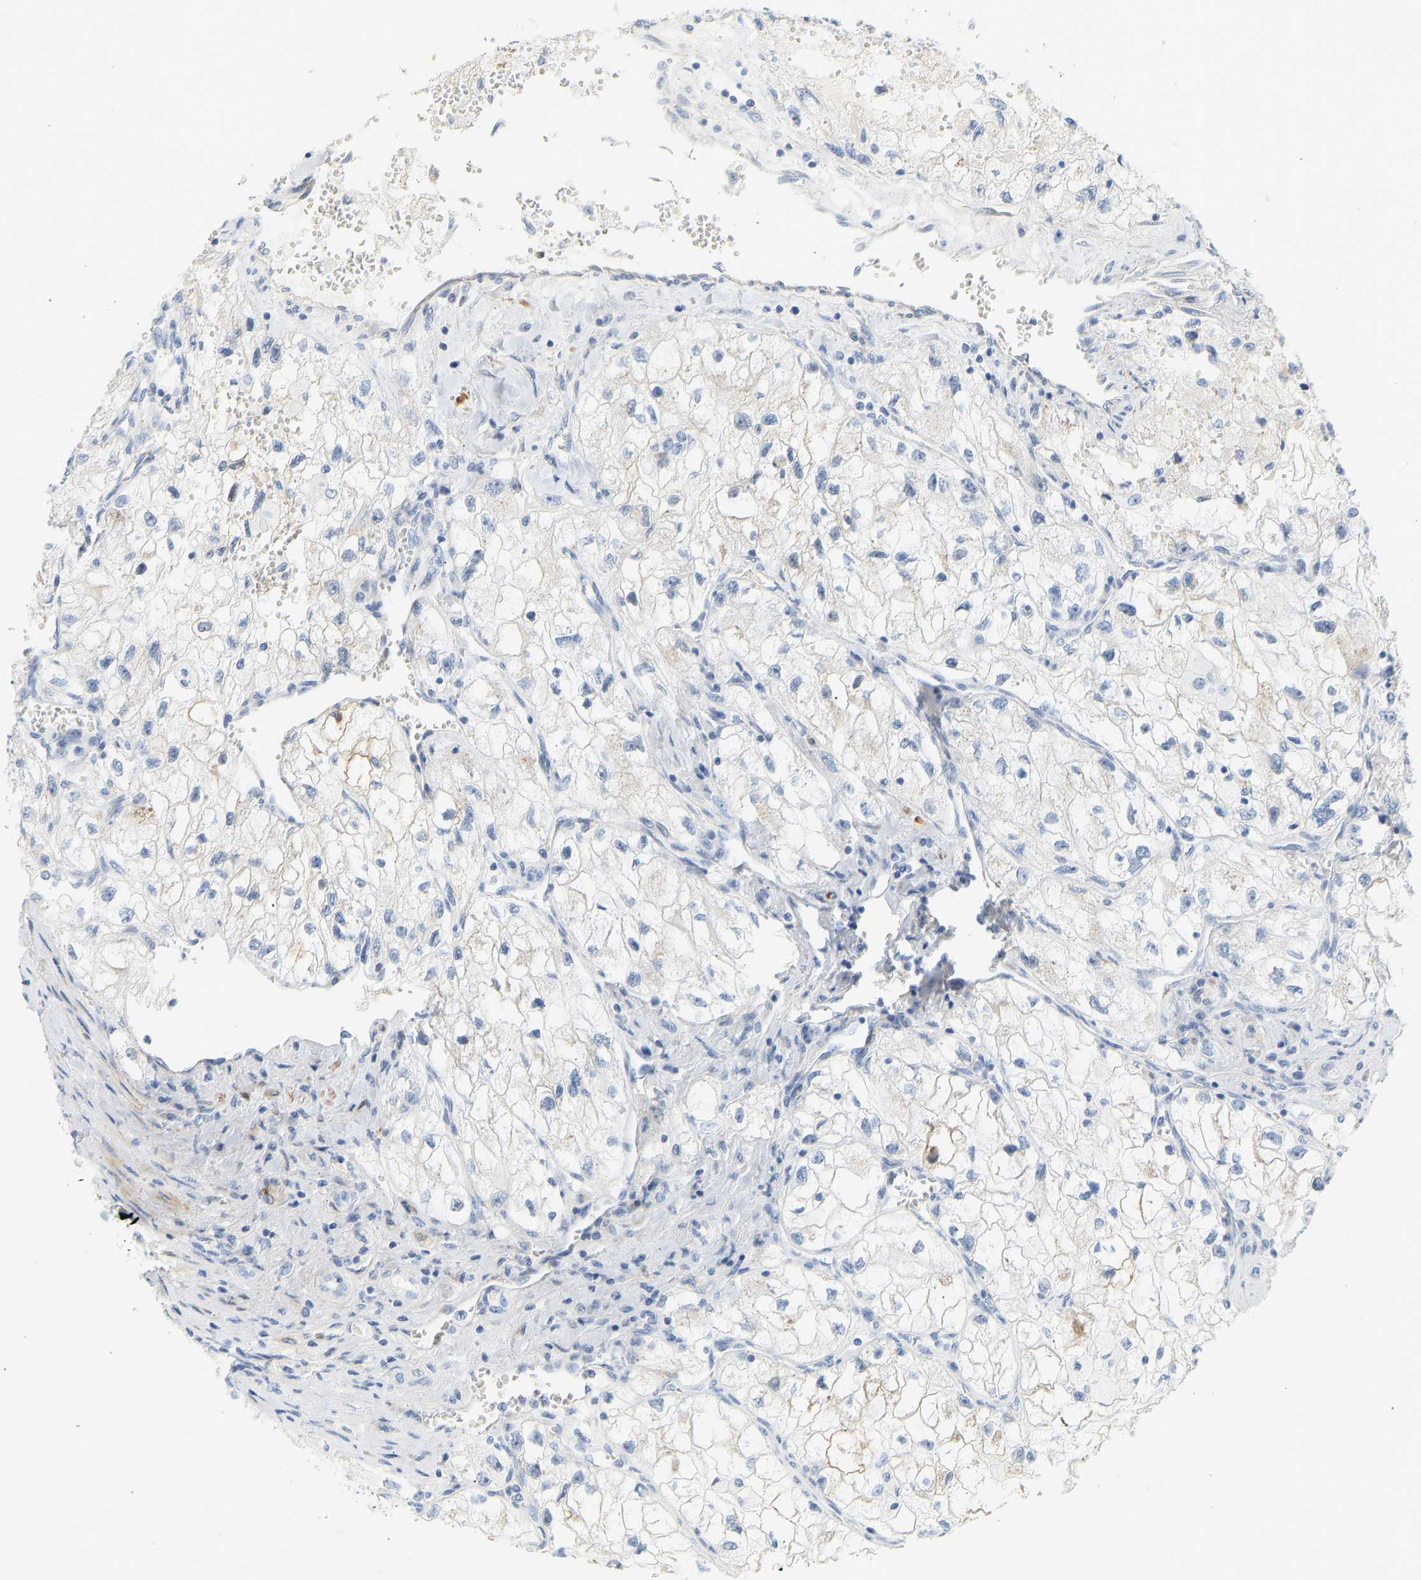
{"staining": {"intensity": "negative", "quantity": "none", "location": "none"}, "tissue": "renal cancer", "cell_type": "Tumor cells", "image_type": "cancer", "snomed": [{"axis": "morphology", "description": "Adenocarcinoma, NOS"}, {"axis": "topography", "description": "Kidney"}], "caption": "This histopathology image is of renal adenocarcinoma stained with immunohistochemistry (IHC) to label a protein in brown with the nuclei are counter-stained blue. There is no staining in tumor cells.", "gene": "SLC30A7", "patient": {"sex": "female", "age": 70}}